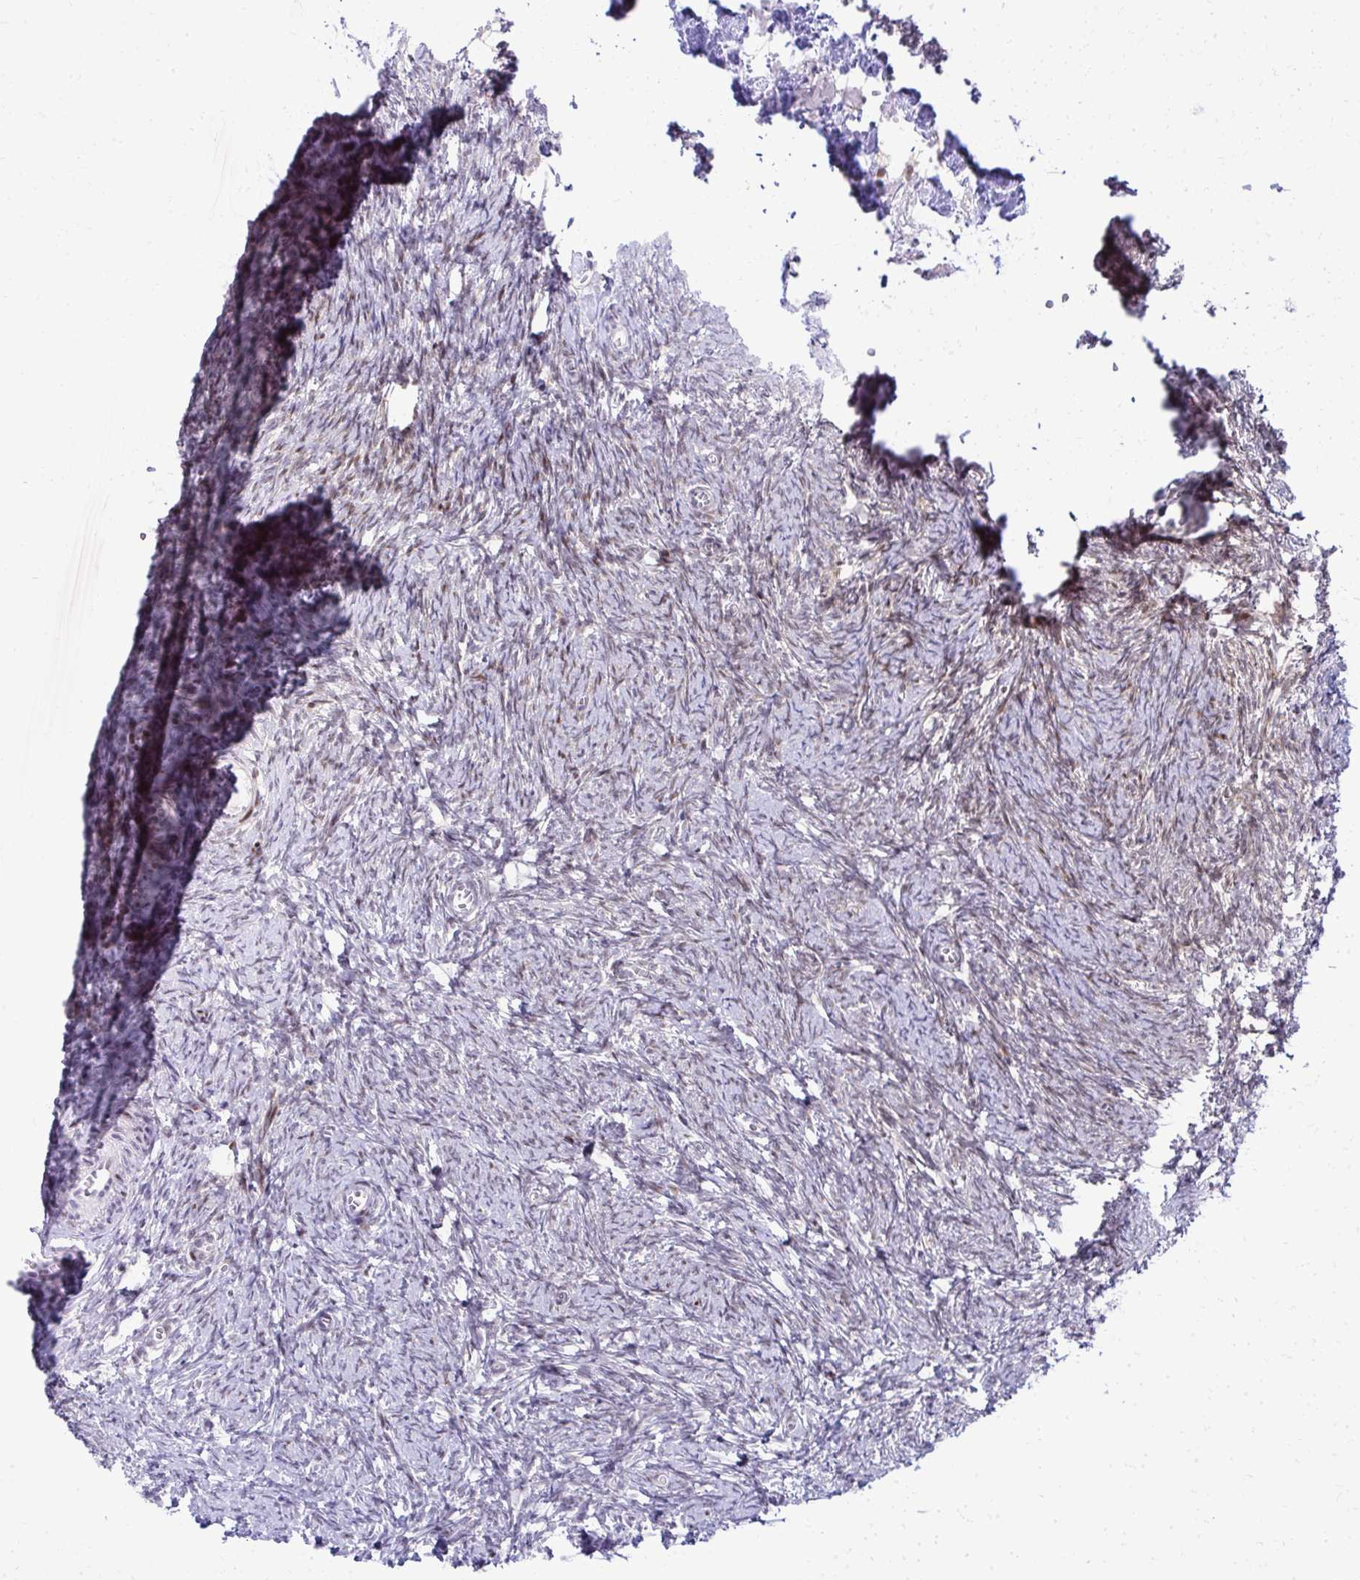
{"staining": {"intensity": "negative", "quantity": "none", "location": "none"}, "tissue": "ovary", "cell_type": "Follicle cells", "image_type": "normal", "snomed": [{"axis": "morphology", "description": "Normal tissue, NOS"}, {"axis": "topography", "description": "Ovary"}], "caption": "Protein analysis of benign ovary exhibits no significant expression in follicle cells.", "gene": "GLDN", "patient": {"sex": "female", "age": 41}}